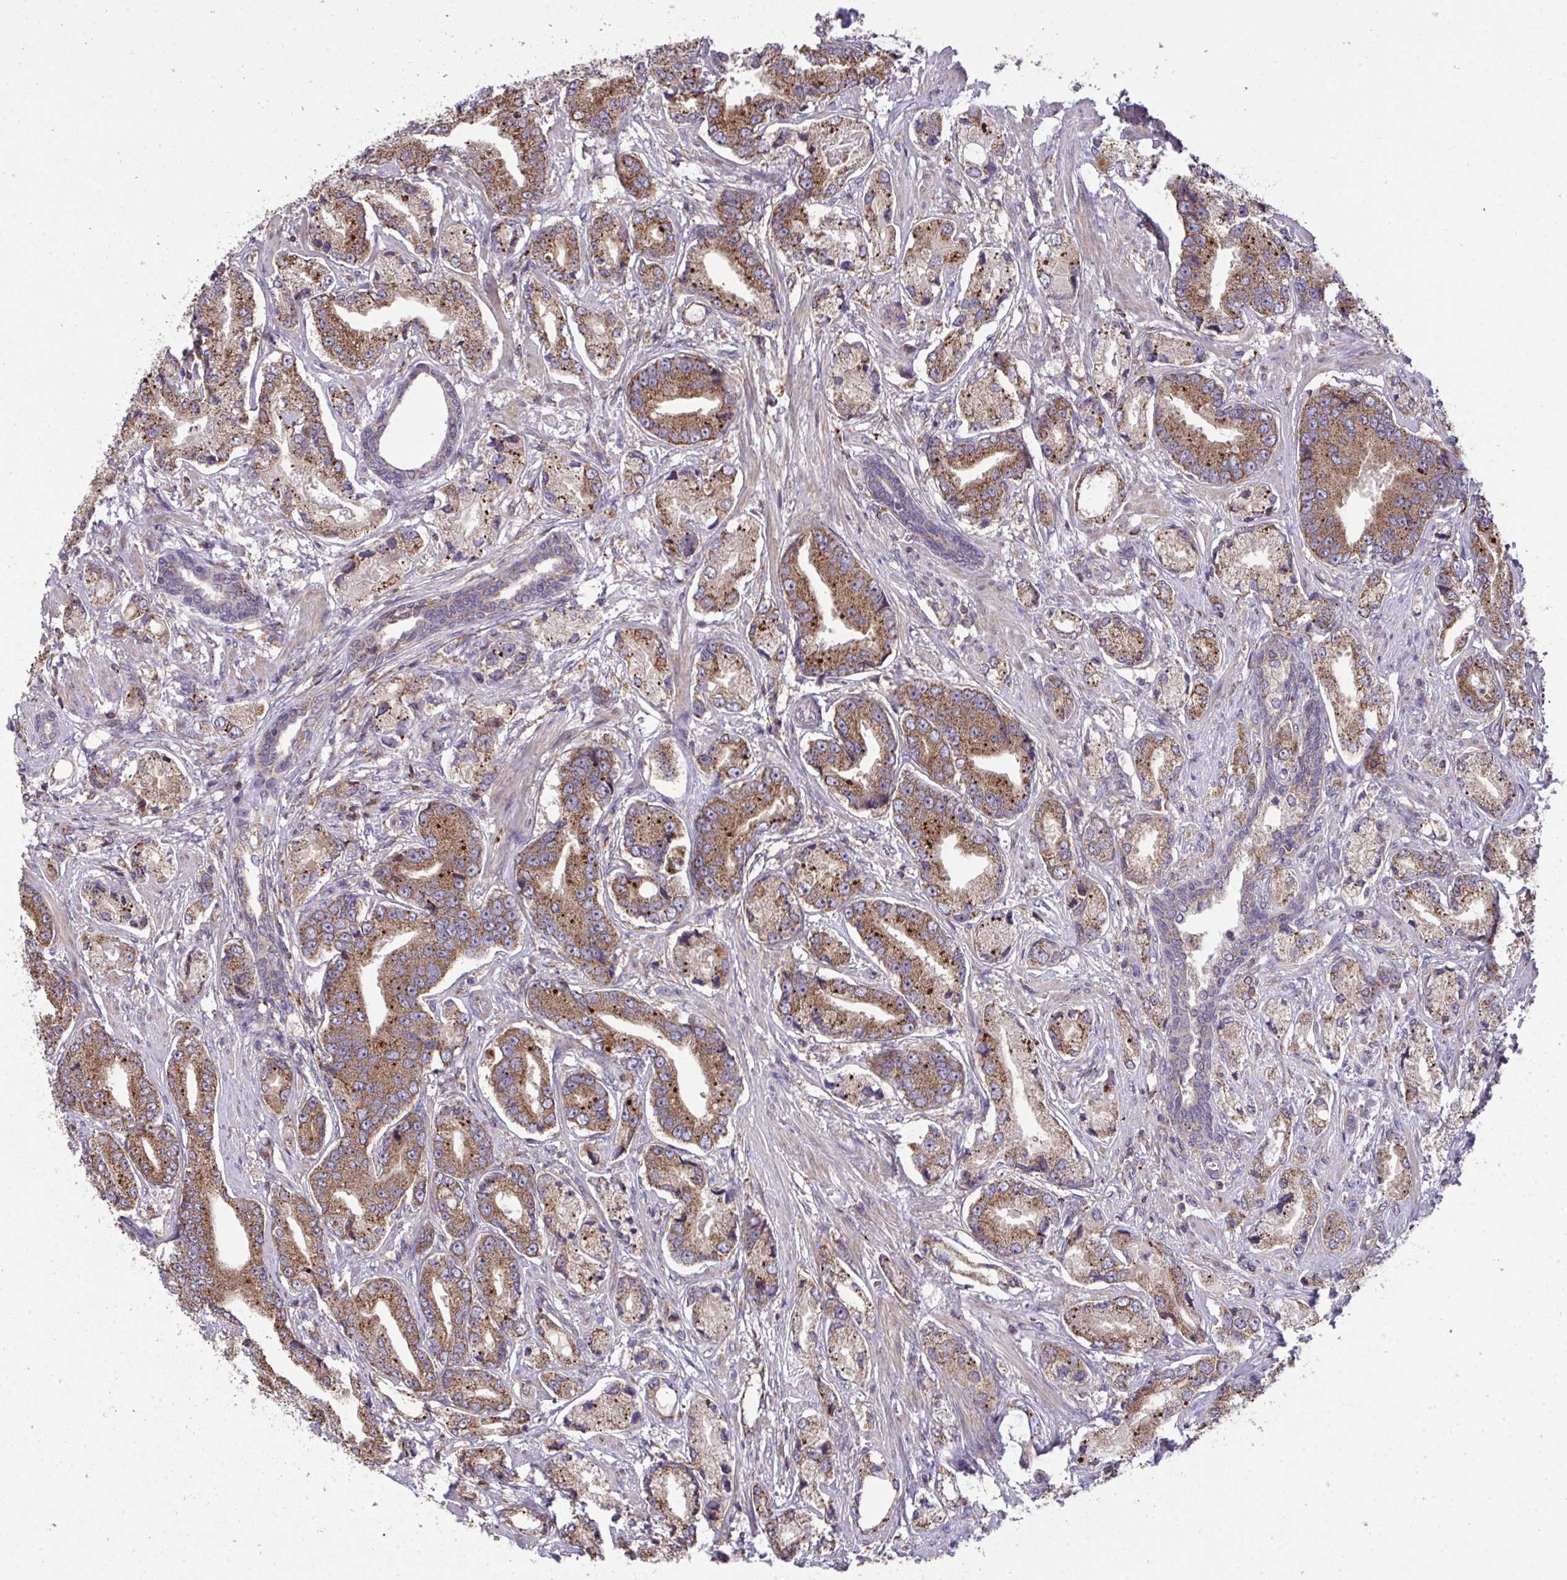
{"staining": {"intensity": "moderate", "quantity": ">75%", "location": "cytoplasmic/membranous"}, "tissue": "prostate cancer", "cell_type": "Tumor cells", "image_type": "cancer", "snomed": [{"axis": "morphology", "description": "Adenocarcinoma, High grade"}, {"axis": "topography", "description": "Prostate and seminal vesicle, NOS"}], "caption": "This image reveals immunohistochemistry (IHC) staining of human prostate cancer, with medium moderate cytoplasmic/membranous expression in about >75% of tumor cells.", "gene": "PPM1H", "patient": {"sex": "male", "age": 61}}